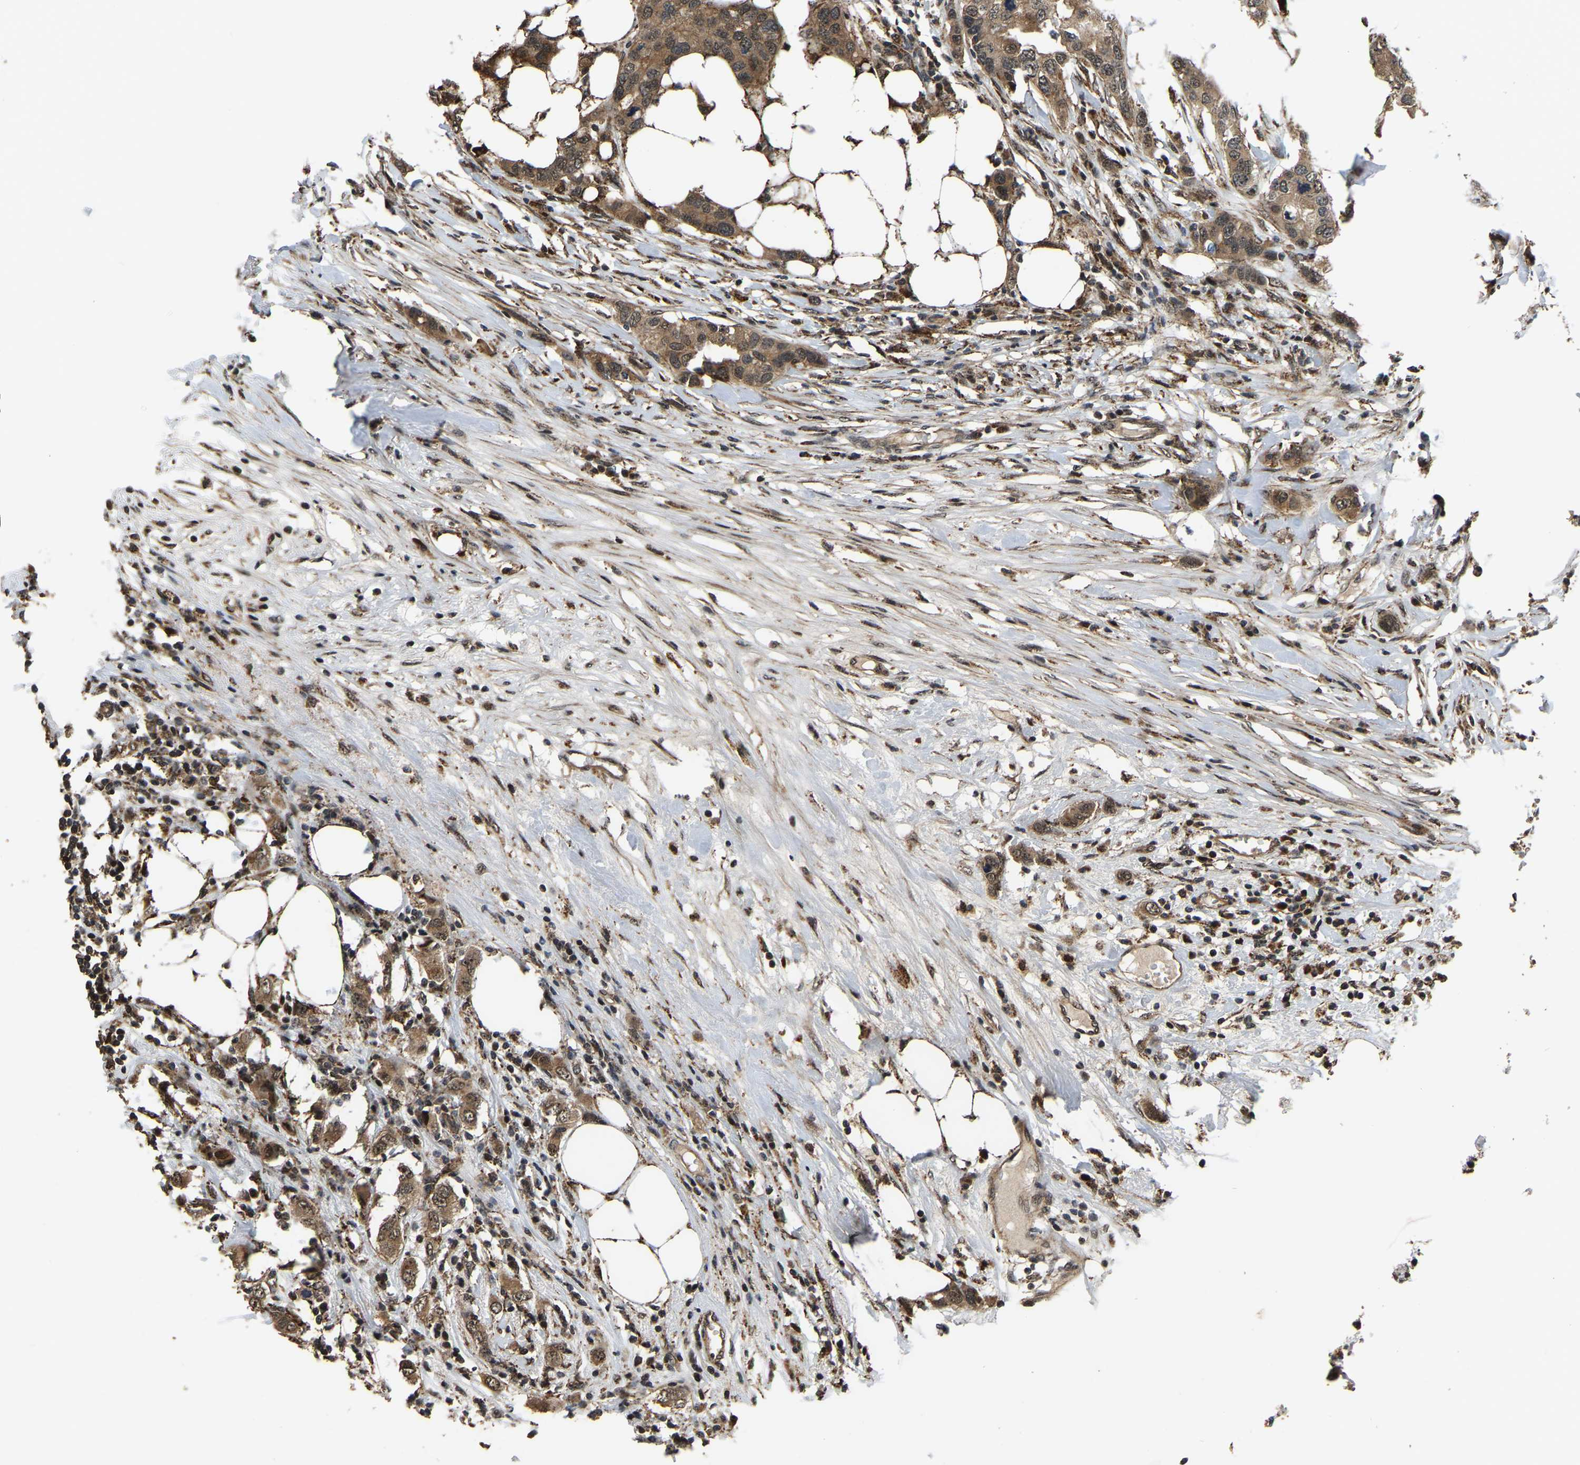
{"staining": {"intensity": "moderate", "quantity": ">75%", "location": "cytoplasmic/membranous,nuclear"}, "tissue": "breast cancer", "cell_type": "Tumor cells", "image_type": "cancer", "snomed": [{"axis": "morphology", "description": "Duct carcinoma"}, {"axis": "topography", "description": "Breast"}], "caption": "Intraductal carcinoma (breast) was stained to show a protein in brown. There is medium levels of moderate cytoplasmic/membranous and nuclear staining in approximately >75% of tumor cells. The protein of interest is shown in brown color, while the nuclei are stained blue.", "gene": "CIAO1", "patient": {"sex": "female", "age": 50}}